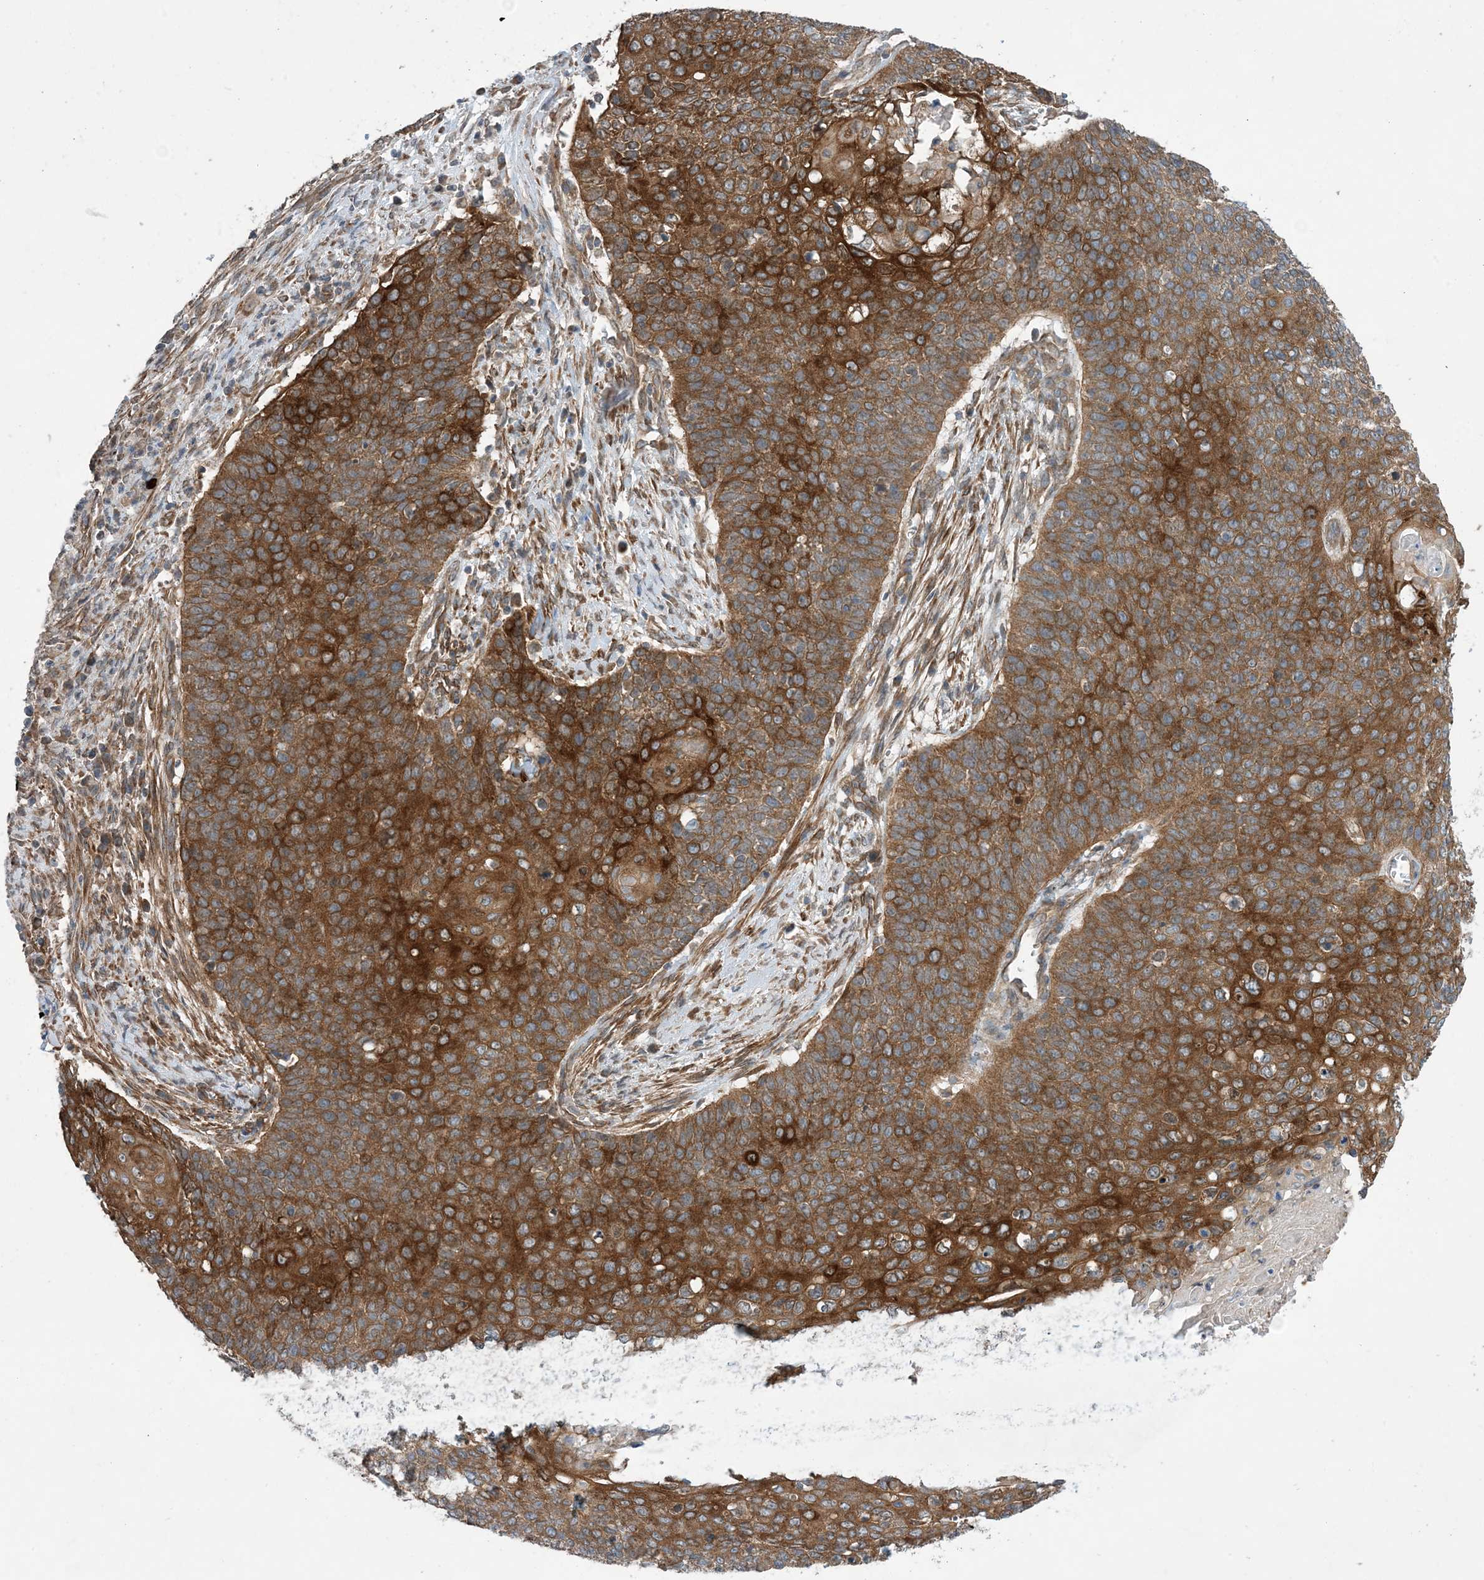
{"staining": {"intensity": "strong", "quantity": ">75%", "location": "cytoplasmic/membranous"}, "tissue": "cervical cancer", "cell_type": "Tumor cells", "image_type": "cancer", "snomed": [{"axis": "morphology", "description": "Squamous cell carcinoma, NOS"}, {"axis": "topography", "description": "Cervix"}], "caption": "DAB immunohistochemical staining of human squamous cell carcinoma (cervical) exhibits strong cytoplasmic/membranous protein staining in approximately >75% of tumor cells.", "gene": "EHBP1", "patient": {"sex": "female", "age": 39}}